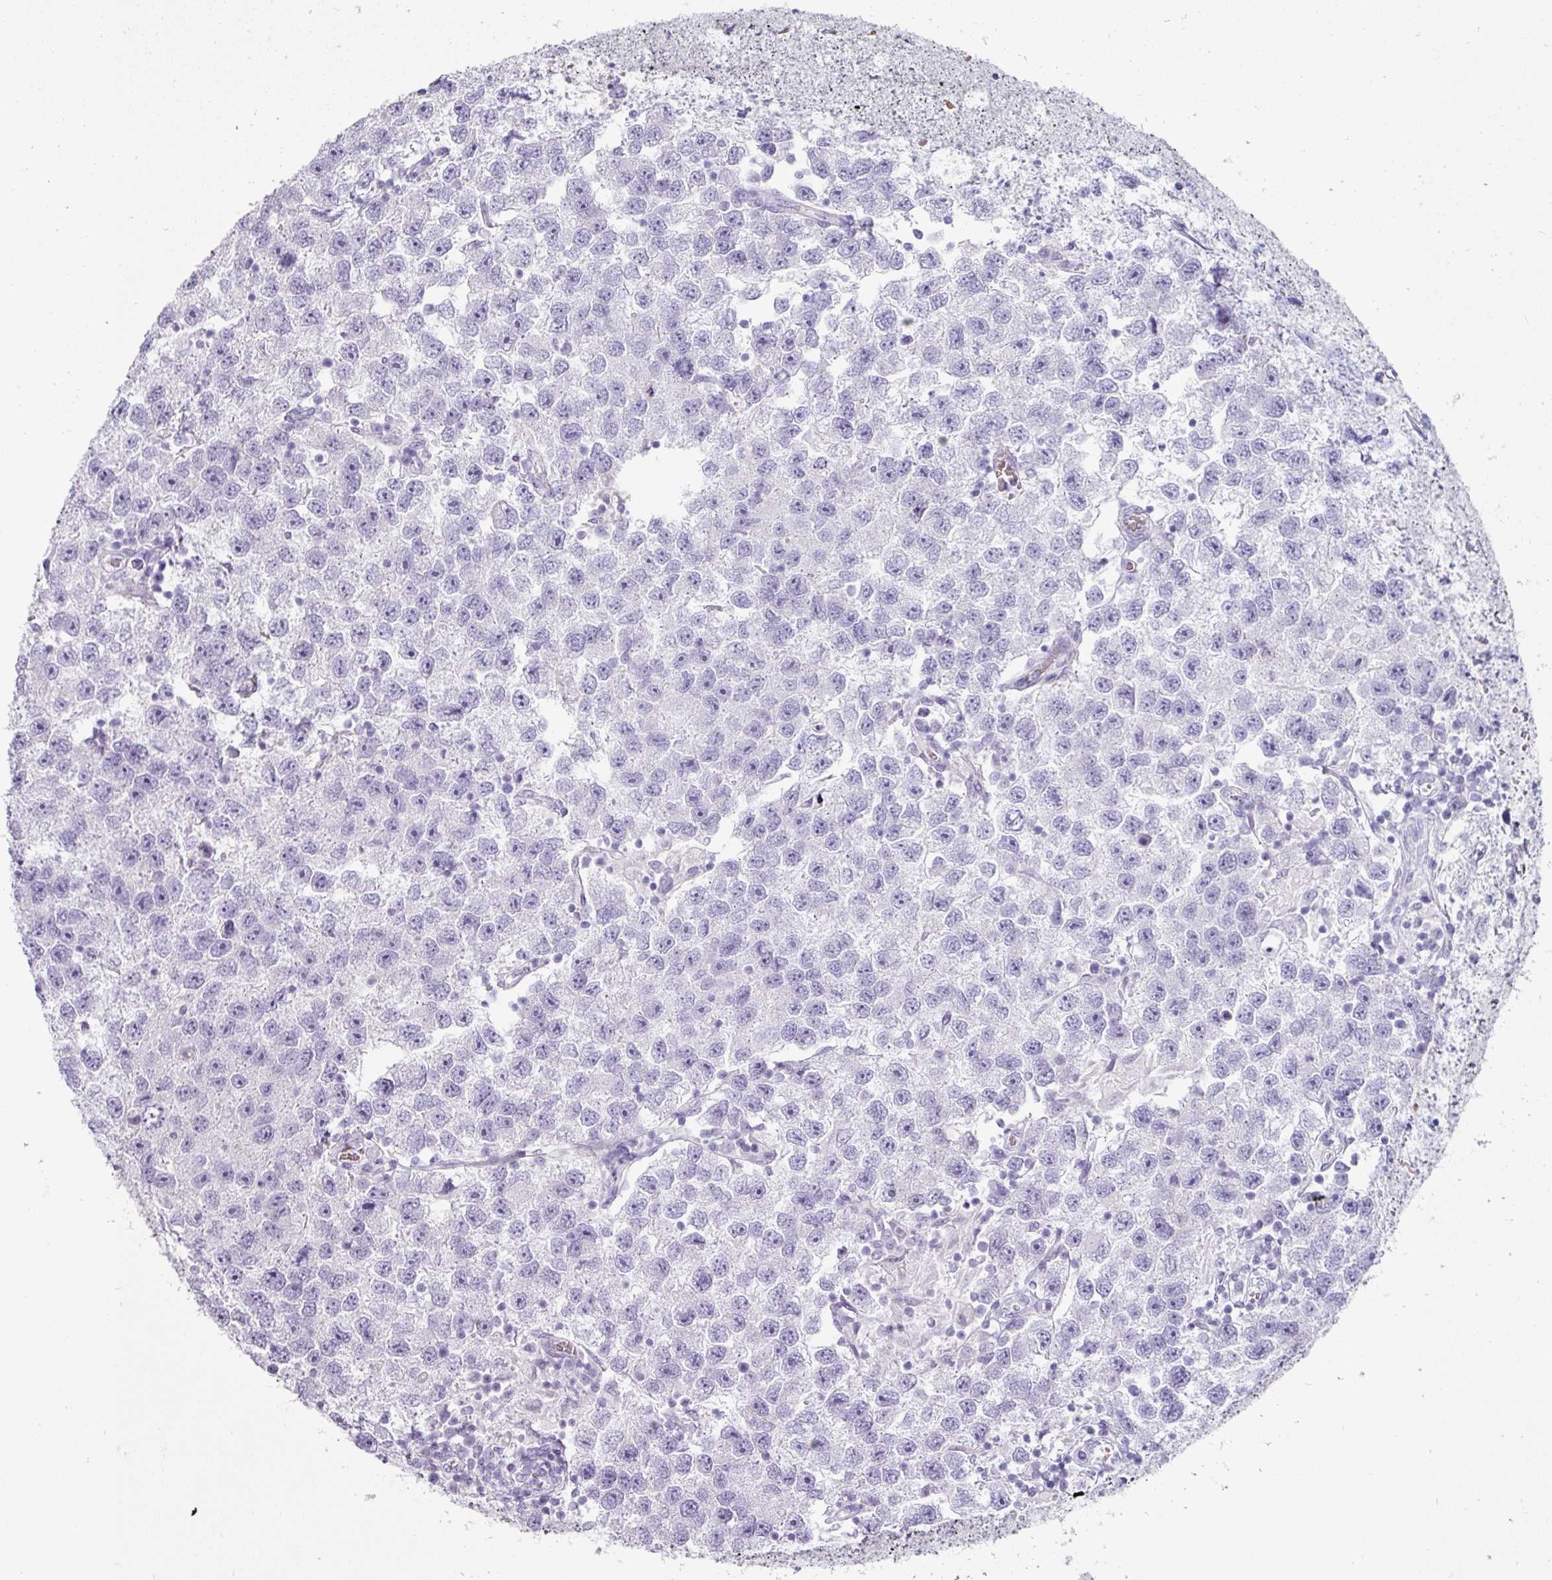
{"staining": {"intensity": "negative", "quantity": "none", "location": "none"}, "tissue": "testis cancer", "cell_type": "Tumor cells", "image_type": "cancer", "snomed": [{"axis": "morphology", "description": "Seminoma, NOS"}, {"axis": "topography", "description": "Testis"}], "caption": "Testis seminoma was stained to show a protein in brown. There is no significant positivity in tumor cells.", "gene": "CLCA1", "patient": {"sex": "male", "age": 26}}